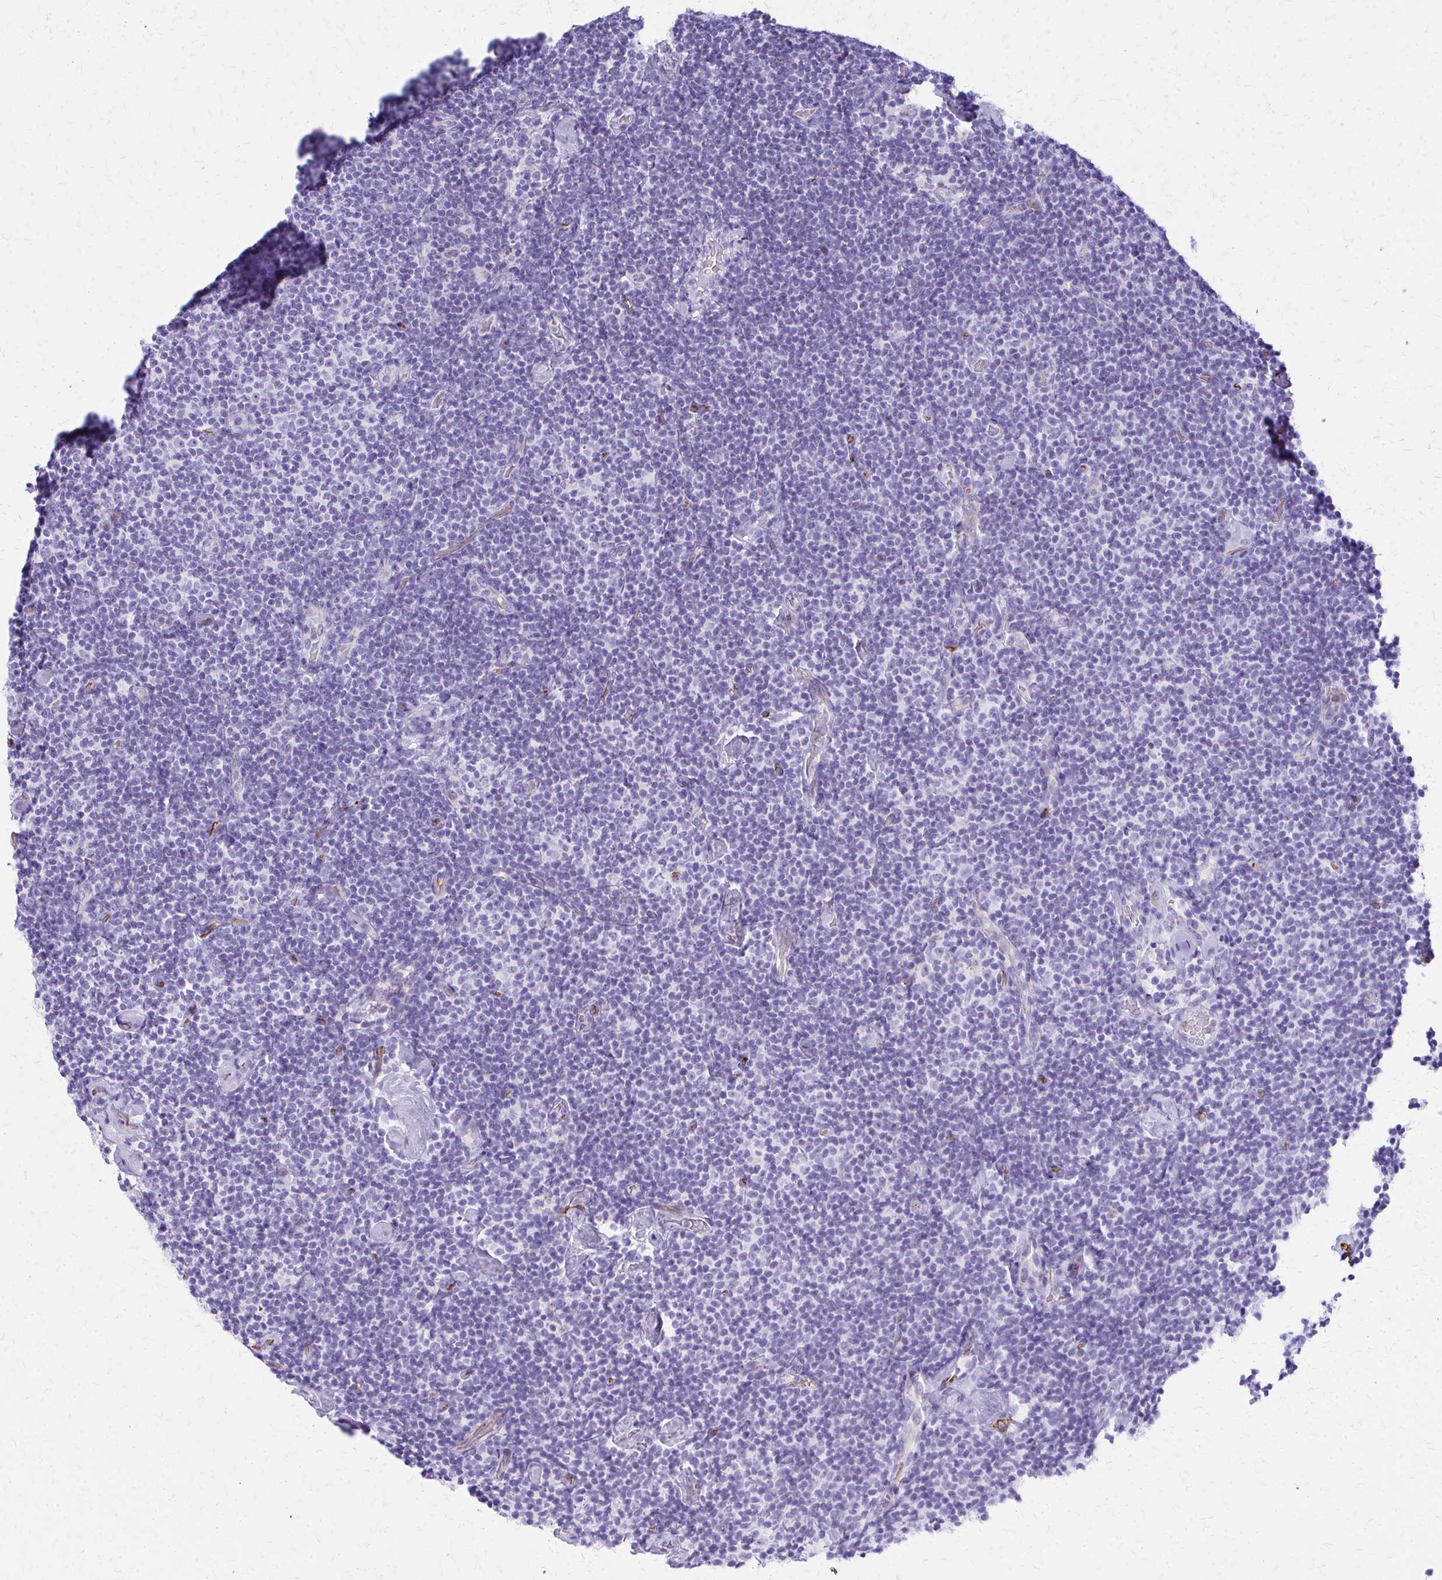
{"staining": {"intensity": "negative", "quantity": "none", "location": "none"}, "tissue": "lymphoma", "cell_type": "Tumor cells", "image_type": "cancer", "snomed": [{"axis": "morphology", "description": "Malignant lymphoma, non-Hodgkin's type, Low grade"}, {"axis": "topography", "description": "Lymph node"}], "caption": "The image demonstrates no significant positivity in tumor cells of lymphoma.", "gene": "TPSG1", "patient": {"sex": "male", "age": 81}}